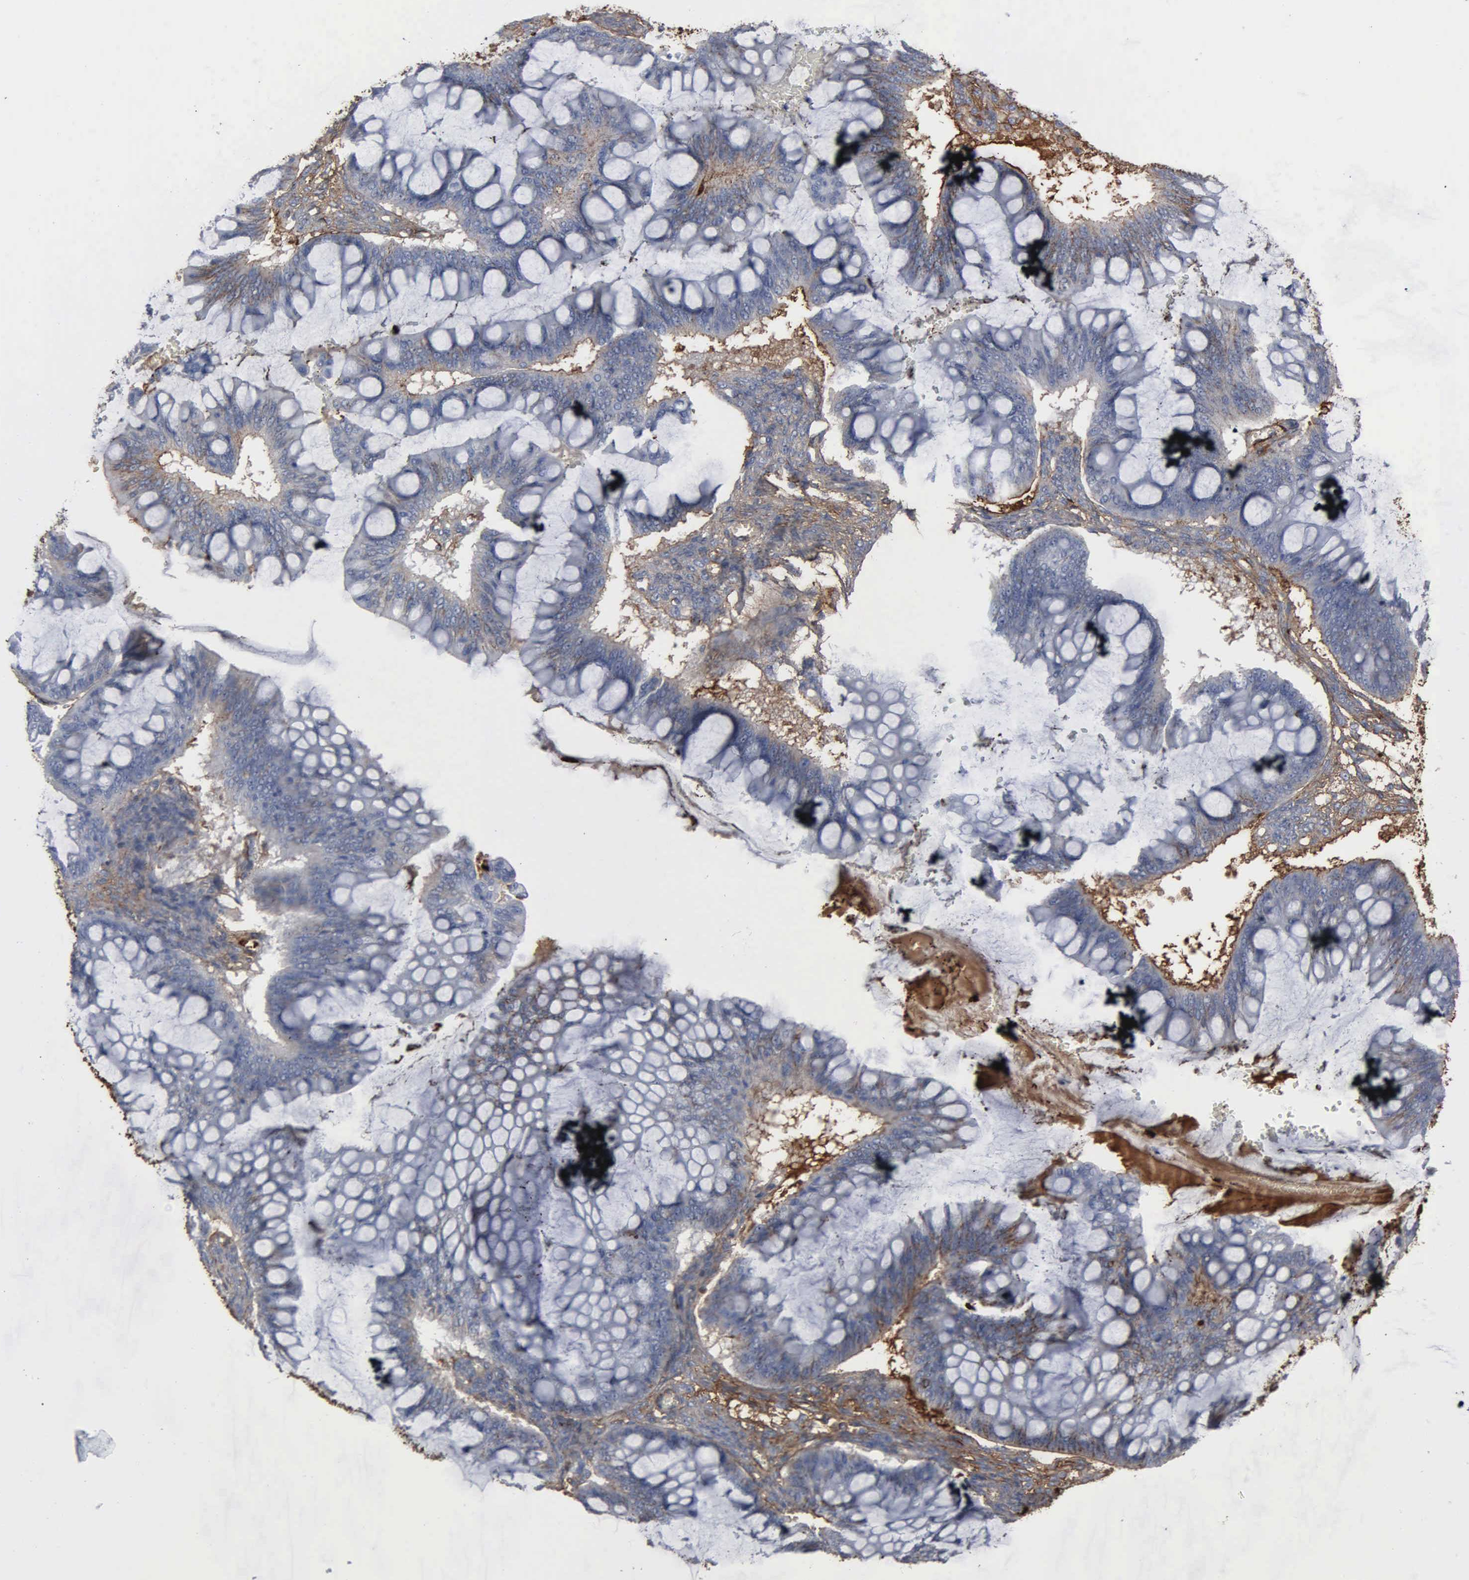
{"staining": {"intensity": "negative", "quantity": "none", "location": "none"}, "tissue": "ovarian cancer", "cell_type": "Tumor cells", "image_type": "cancer", "snomed": [{"axis": "morphology", "description": "Cystadenocarcinoma, mucinous, NOS"}, {"axis": "topography", "description": "Ovary"}], "caption": "IHC of mucinous cystadenocarcinoma (ovarian) exhibits no positivity in tumor cells.", "gene": "FN1", "patient": {"sex": "female", "age": 73}}